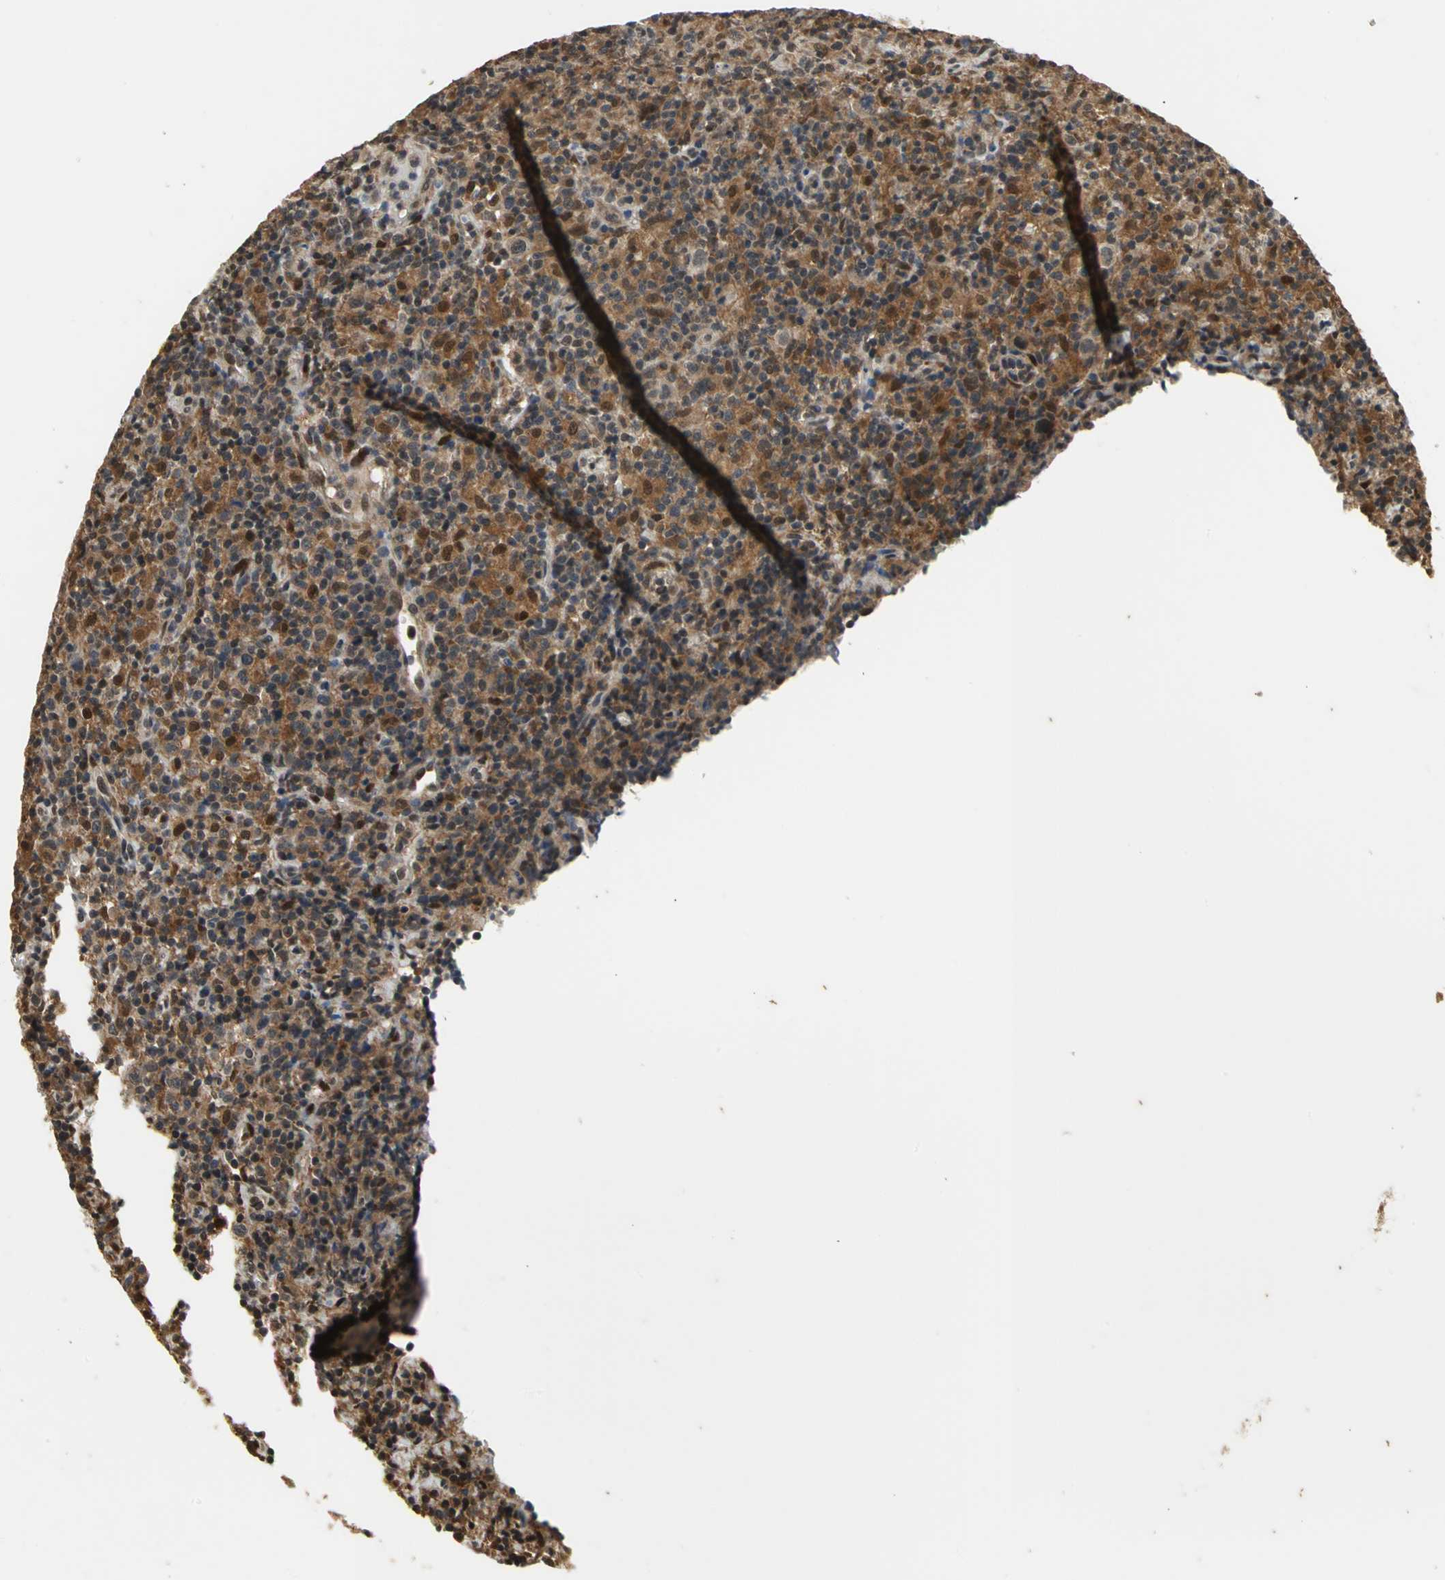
{"staining": {"intensity": "strong", "quantity": ">75%", "location": "cytoplasmic/membranous,nuclear"}, "tissue": "lymphoma", "cell_type": "Tumor cells", "image_type": "cancer", "snomed": [{"axis": "morphology", "description": "Hodgkin's disease, NOS"}, {"axis": "topography", "description": "Lymph node"}], "caption": "There is high levels of strong cytoplasmic/membranous and nuclear positivity in tumor cells of Hodgkin's disease, as demonstrated by immunohistochemical staining (brown color).", "gene": "NOTCH3", "patient": {"sex": "male", "age": 65}}